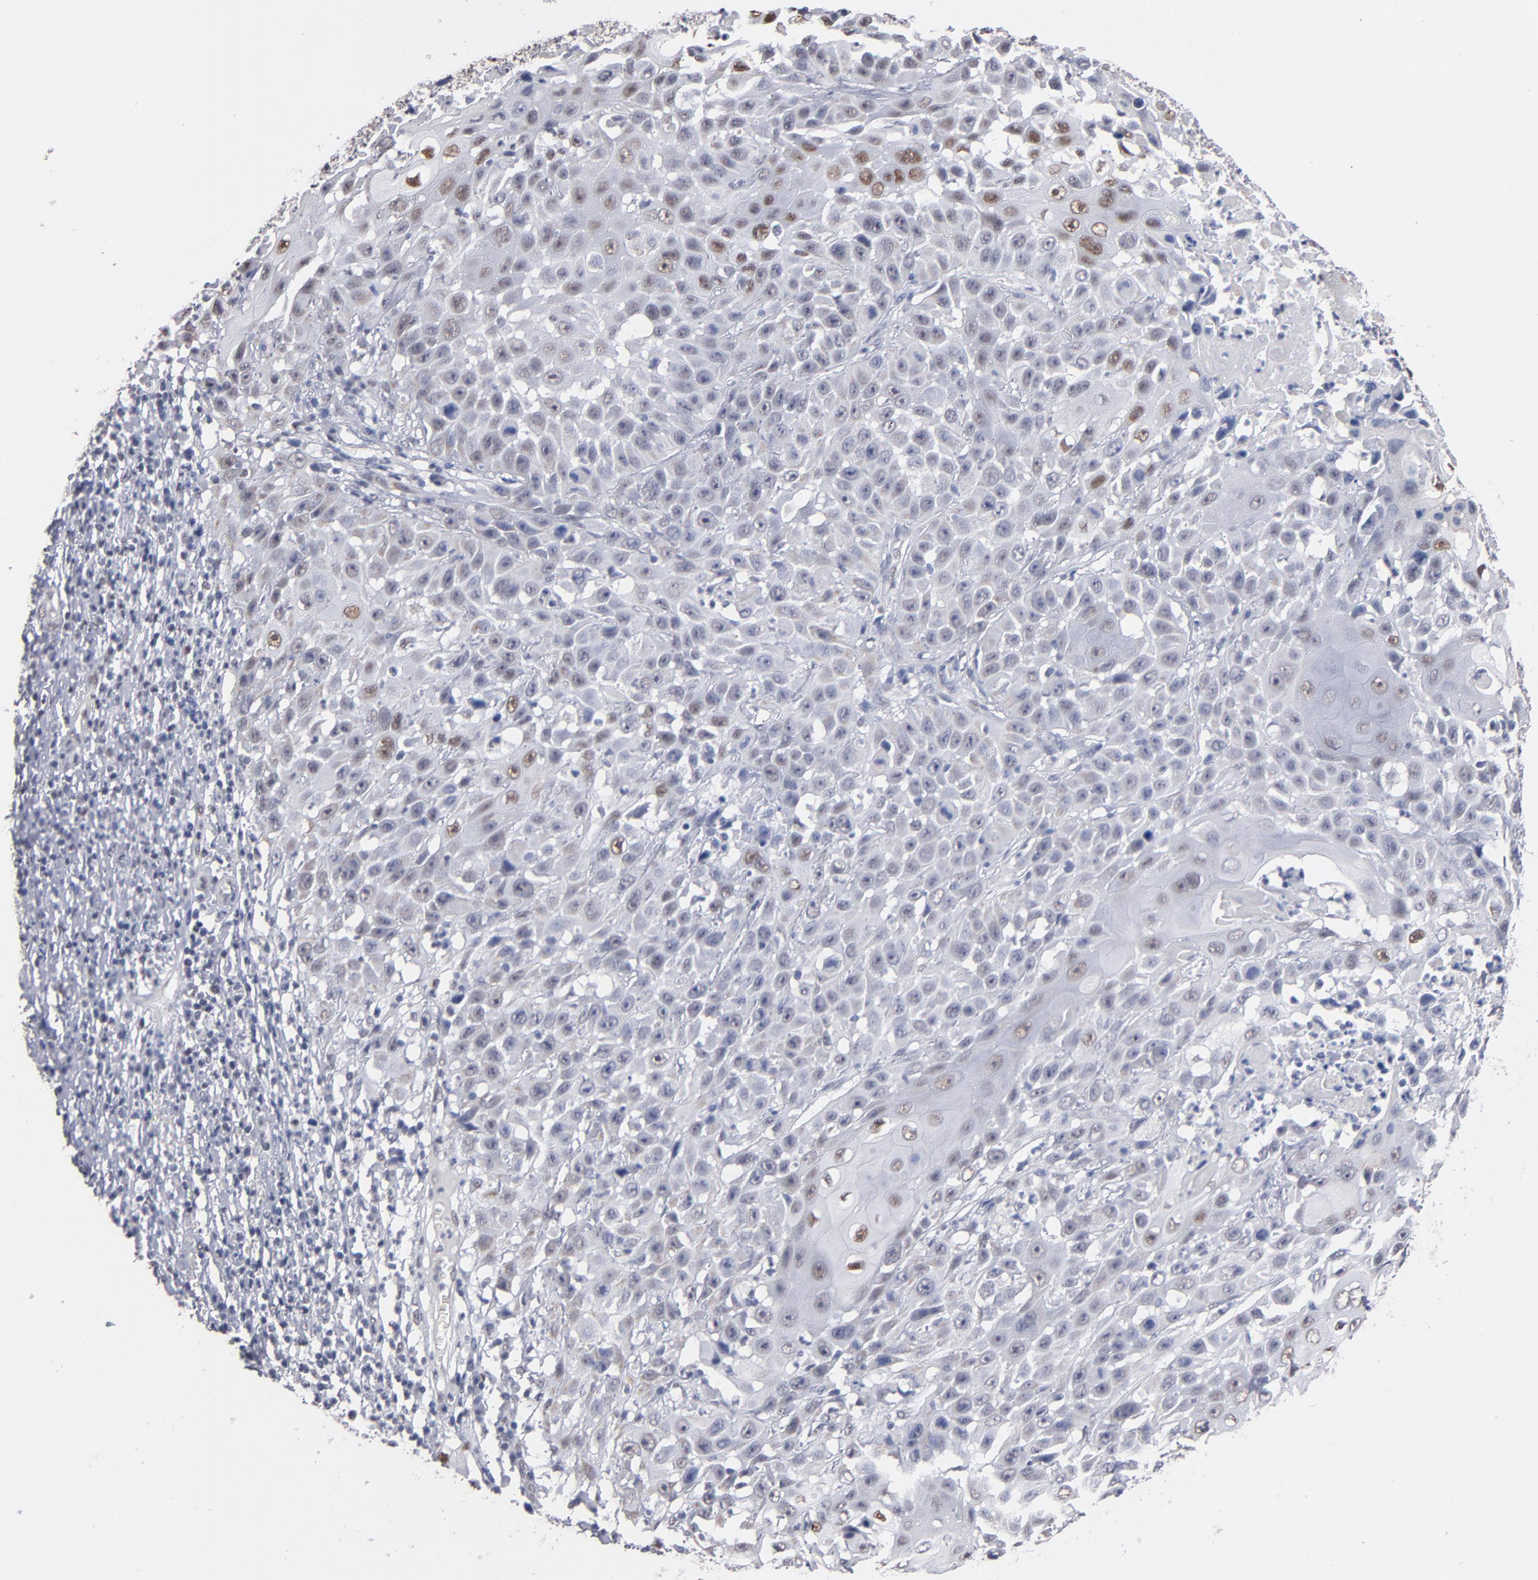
{"staining": {"intensity": "moderate", "quantity": "<25%", "location": "nuclear"}, "tissue": "cervical cancer", "cell_type": "Tumor cells", "image_type": "cancer", "snomed": [{"axis": "morphology", "description": "Squamous cell carcinoma, NOS"}, {"axis": "topography", "description": "Cervix"}], "caption": "There is low levels of moderate nuclear staining in tumor cells of cervical squamous cell carcinoma, as demonstrated by immunohistochemical staining (brown color).", "gene": "MN1", "patient": {"sex": "female", "age": 39}}